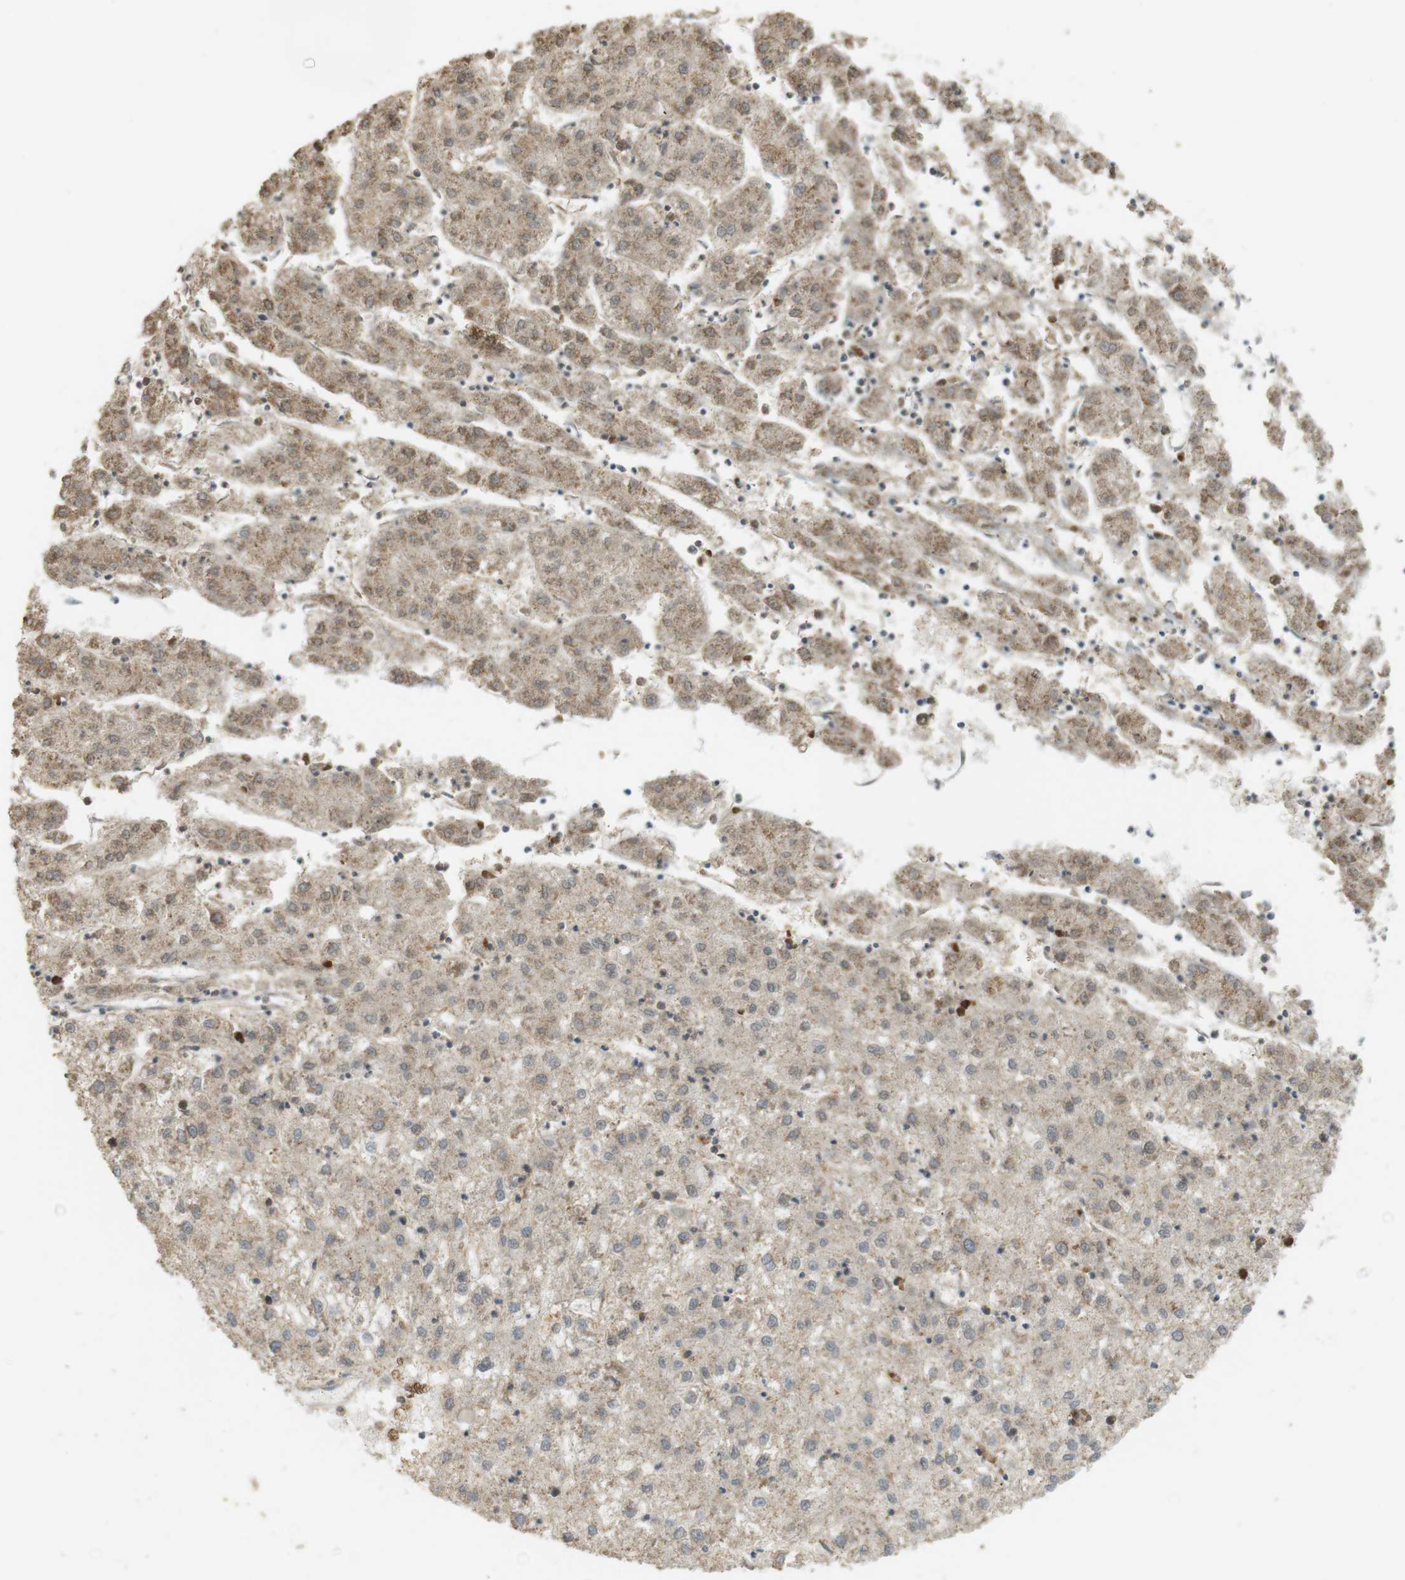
{"staining": {"intensity": "weak", "quantity": "25%-75%", "location": "cytoplasmic/membranous"}, "tissue": "liver cancer", "cell_type": "Tumor cells", "image_type": "cancer", "snomed": [{"axis": "morphology", "description": "Carcinoma, Hepatocellular, NOS"}, {"axis": "topography", "description": "Liver"}], "caption": "High-magnification brightfield microscopy of liver cancer stained with DAB (3,3'-diaminobenzidine) (brown) and counterstained with hematoxylin (blue). tumor cells exhibit weak cytoplasmic/membranous expression is appreciated in approximately25%-75% of cells.", "gene": "TTK", "patient": {"sex": "male", "age": 72}}